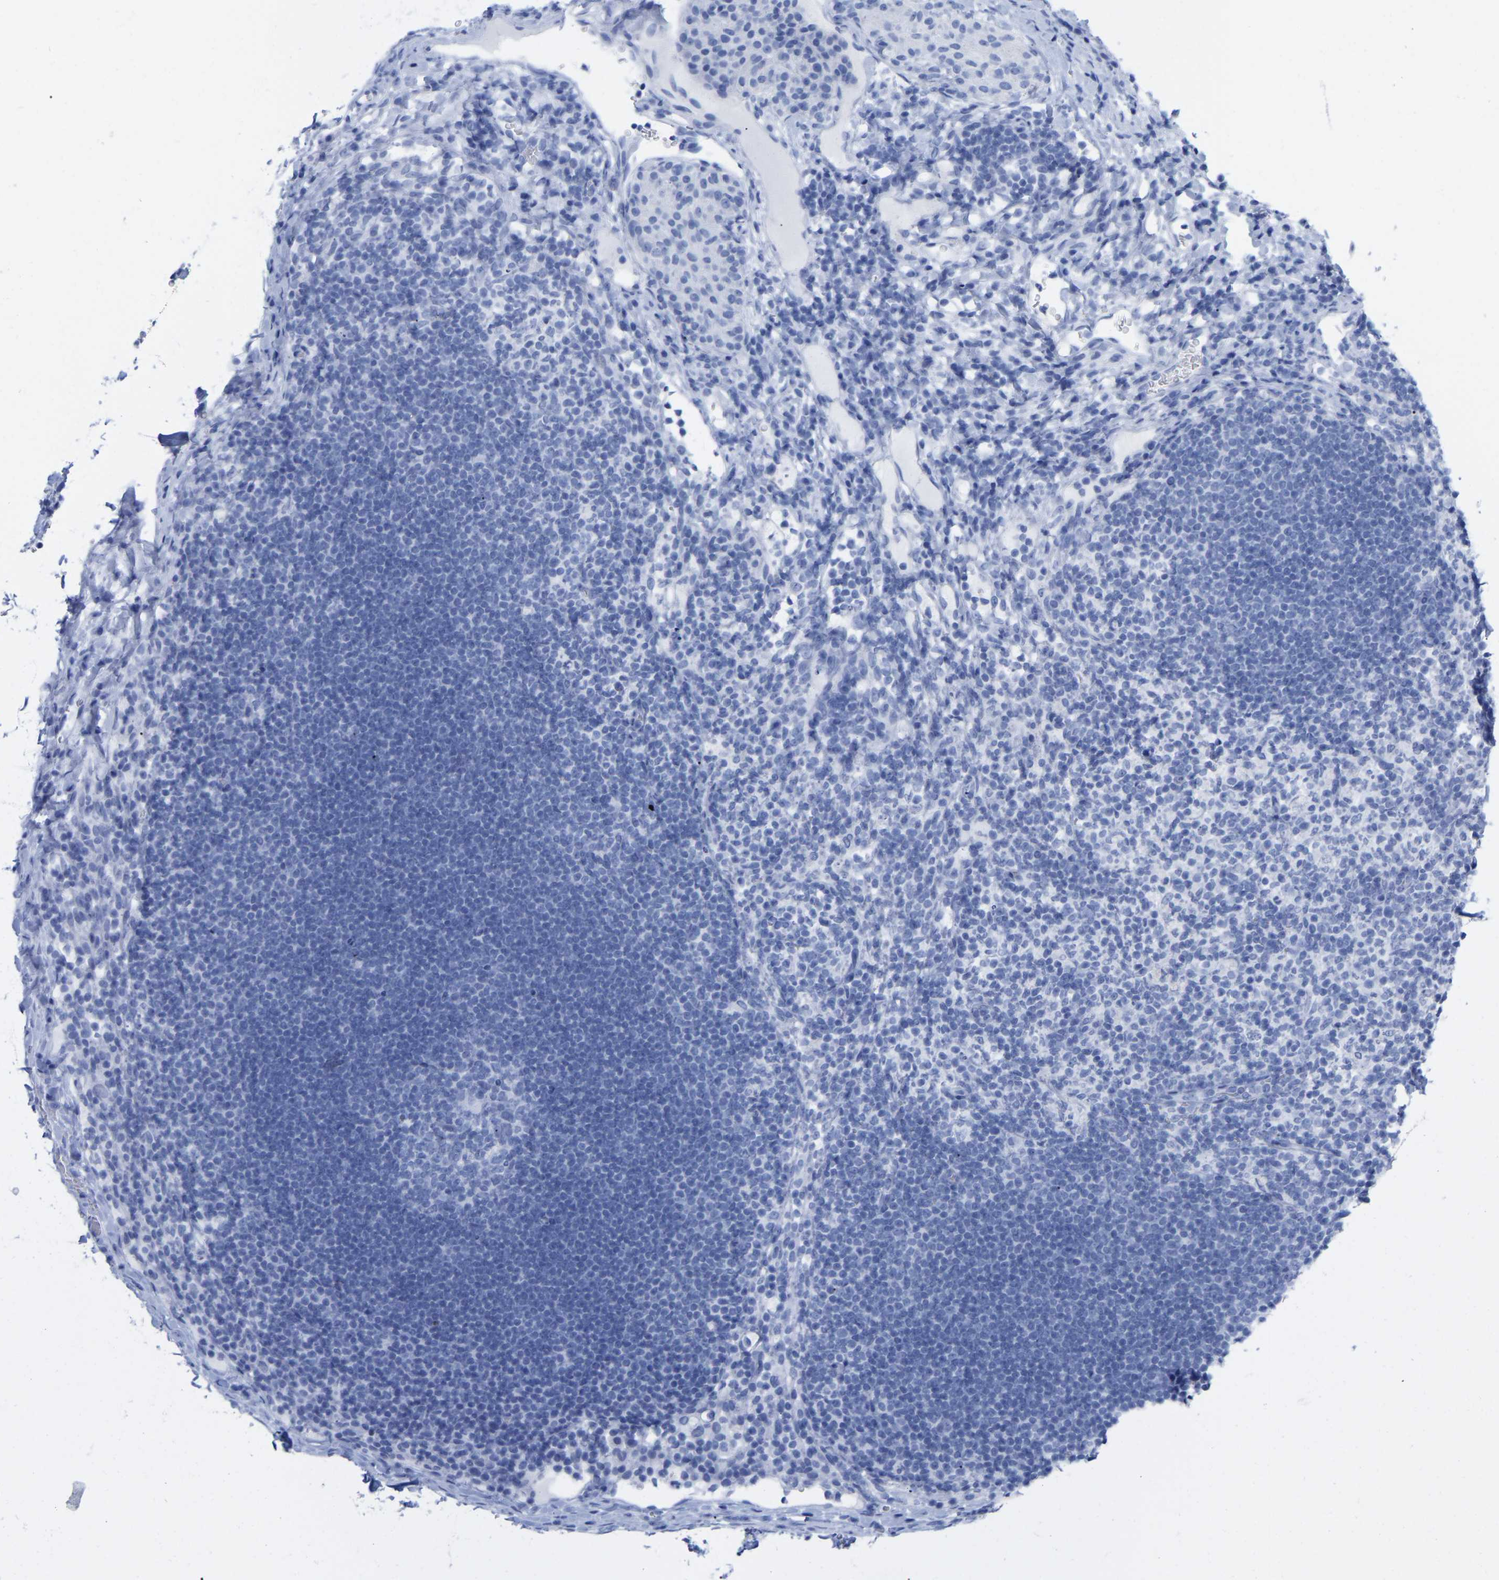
{"staining": {"intensity": "negative", "quantity": "none", "location": "none"}, "tissue": "lymph node", "cell_type": "Germinal center cells", "image_type": "normal", "snomed": [{"axis": "morphology", "description": "Normal tissue, NOS"}, {"axis": "morphology", "description": "Carcinoid, malignant, NOS"}, {"axis": "topography", "description": "Lymph node"}], "caption": "Germinal center cells show no significant protein positivity in benign lymph node. The staining is performed using DAB brown chromogen with nuclei counter-stained in using hematoxylin.", "gene": "HAPLN1", "patient": {"sex": "male", "age": 47}}